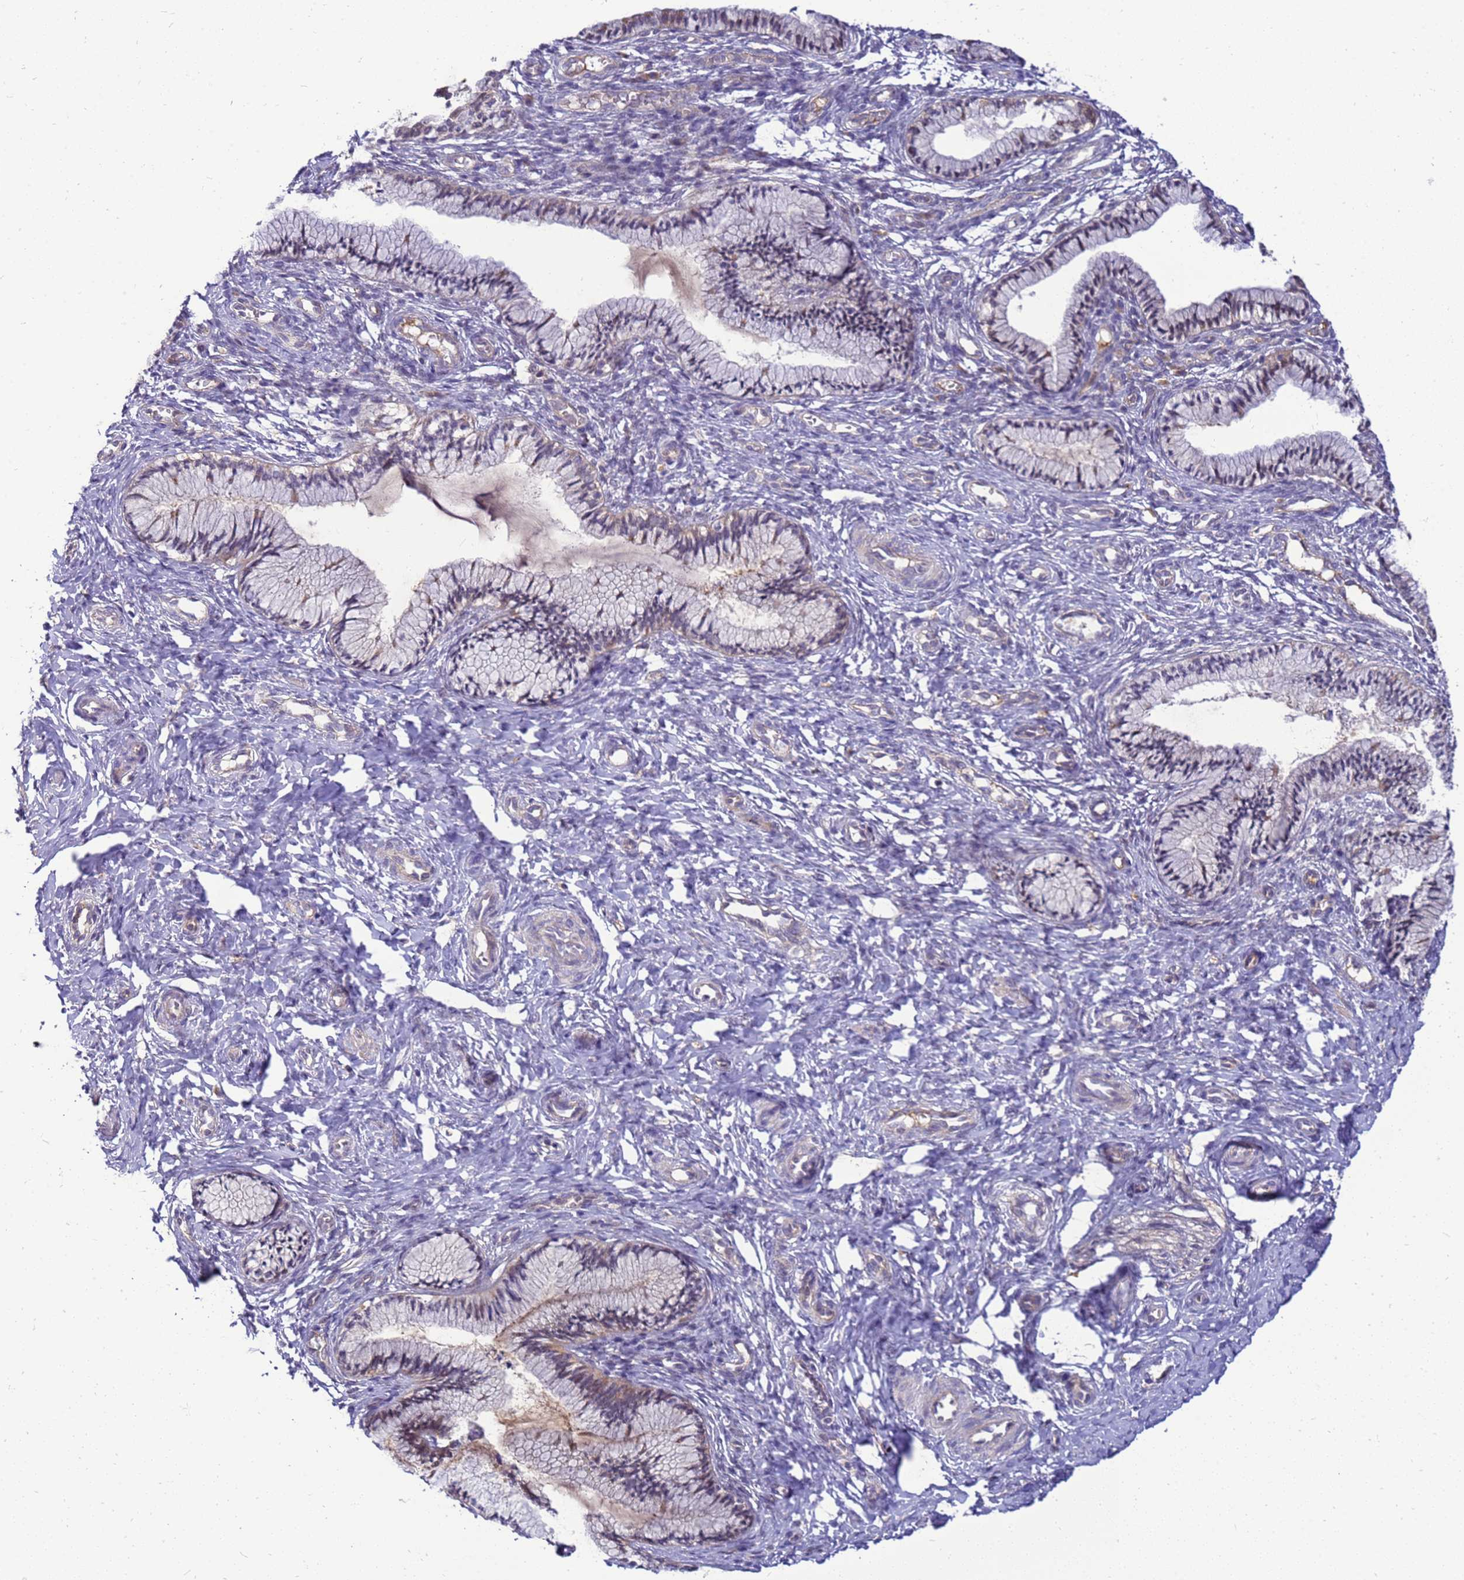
{"staining": {"intensity": "weak", "quantity": "25%-75%", "location": "cytoplasmic/membranous"}, "tissue": "cervix", "cell_type": "Glandular cells", "image_type": "normal", "snomed": [{"axis": "morphology", "description": "Normal tissue, NOS"}, {"axis": "topography", "description": "Cervix"}], "caption": "Cervix stained with DAB (3,3'-diaminobenzidine) immunohistochemistry exhibits low levels of weak cytoplasmic/membranous staining in approximately 25%-75% of glandular cells. (Brightfield microscopy of DAB IHC at high magnification).", "gene": "ENOPH1", "patient": {"sex": "female", "age": 27}}